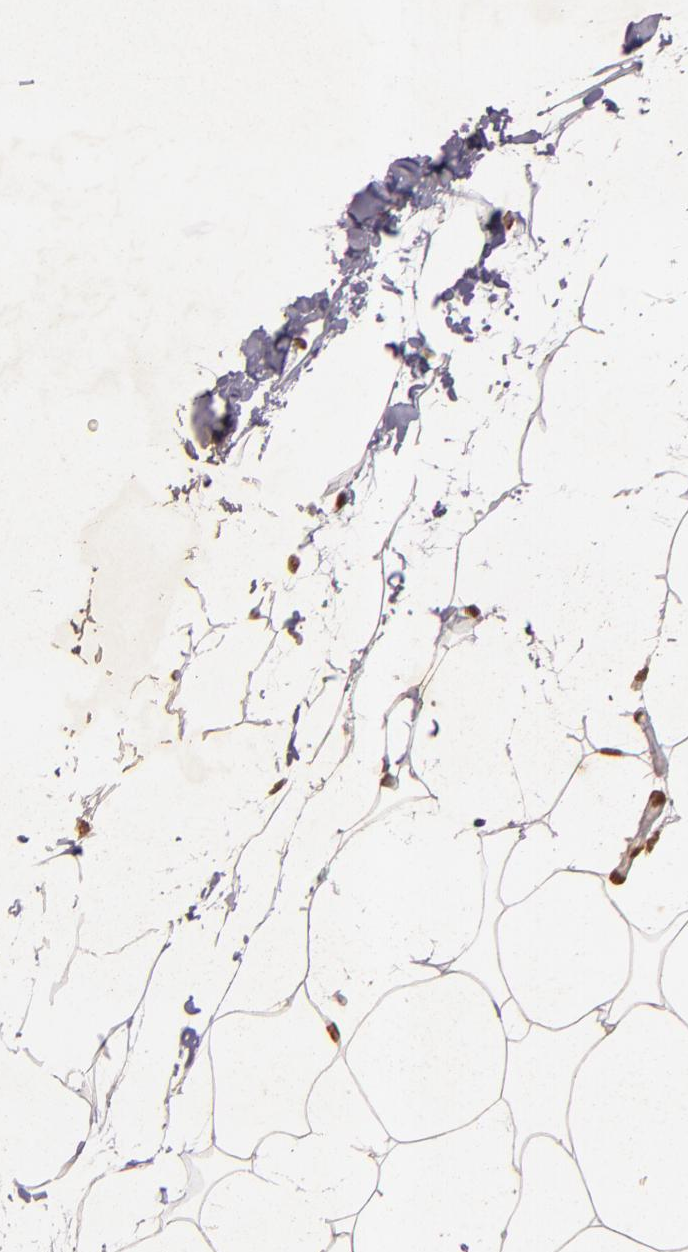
{"staining": {"intensity": "moderate", "quantity": ">75%", "location": "nuclear"}, "tissue": "adipose tissue", "cell_type": "Adipocytes", "image_type": "normal", "snomed": [{"axis": "morphology", "description": "Normal tissue, NOS"}, {"axis": "morphology", "description": "Duct carcinoma"}, {"axis": "topography", "description": "Breast"}, {"axis": "topography", "description": "Adipose tissue"}], "caption": "Approximately >75% of adipocytes in benign human adipose tissue demonstrate moderate nuclear protein staining as visualized by brown immunohistochemical staining.", "gene": "CBX3", "patient": {"sex": "female", "age": 37}}